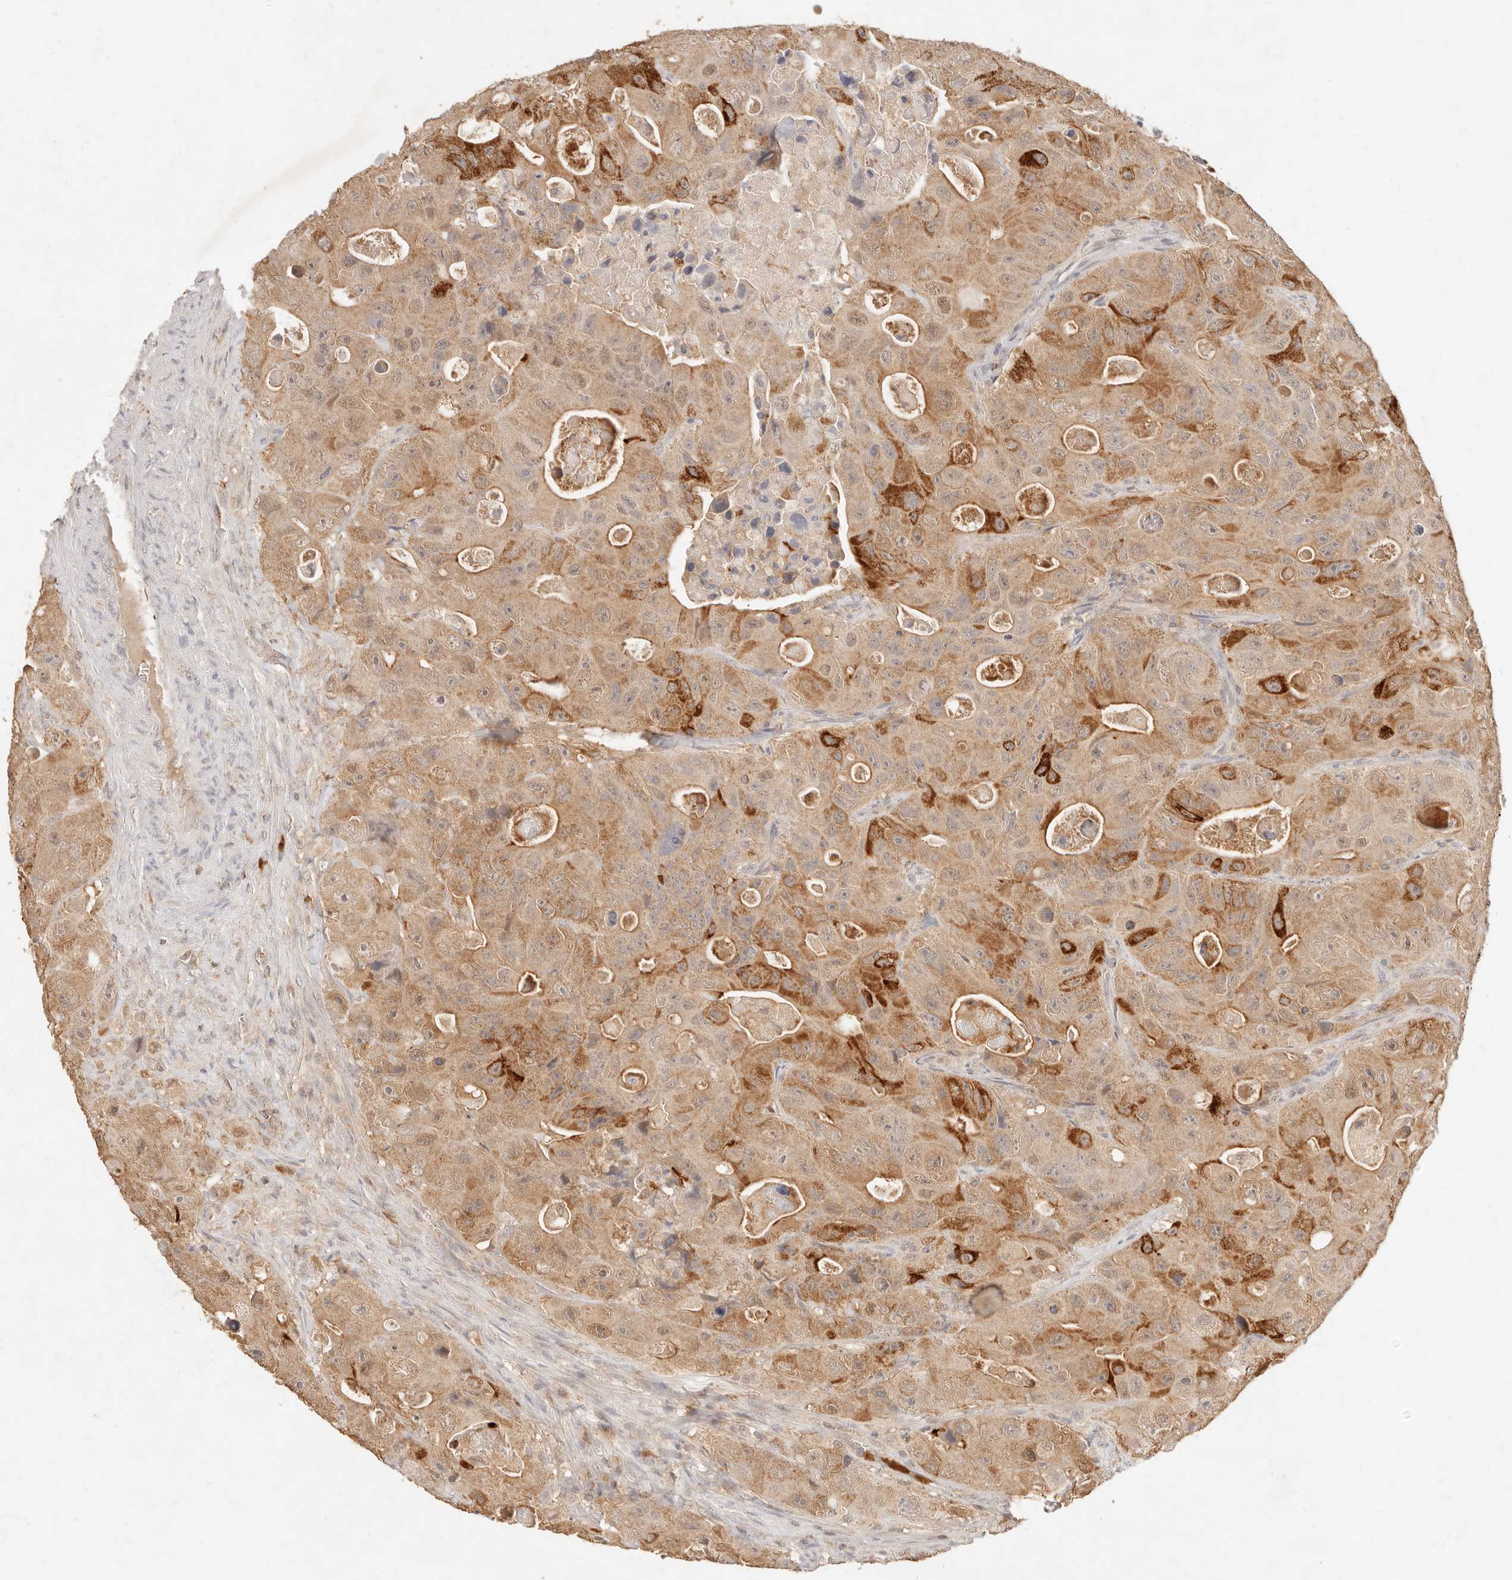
{"staining": {"intensity": "strong", "quantity": "25%-75%", "location": "cytoplasmic/membranous"}, "tissue": "colorectal cancer", "cell_type": "Tumor cells", "image_type": "cancer", "snomed": [{"axis": "morphology", "description": "Adenocarcinoma, NOS"}, {"axis": "topography", "description": "Colon"}], "caption": "The image displays a brown stain indicating the presence of a protein in the cytoplasmic/membranous of tumor cells in adenocarcinoma (colorectal).", "gene": "TMTC2", "patient": {"sex": "female", "age": 46}}